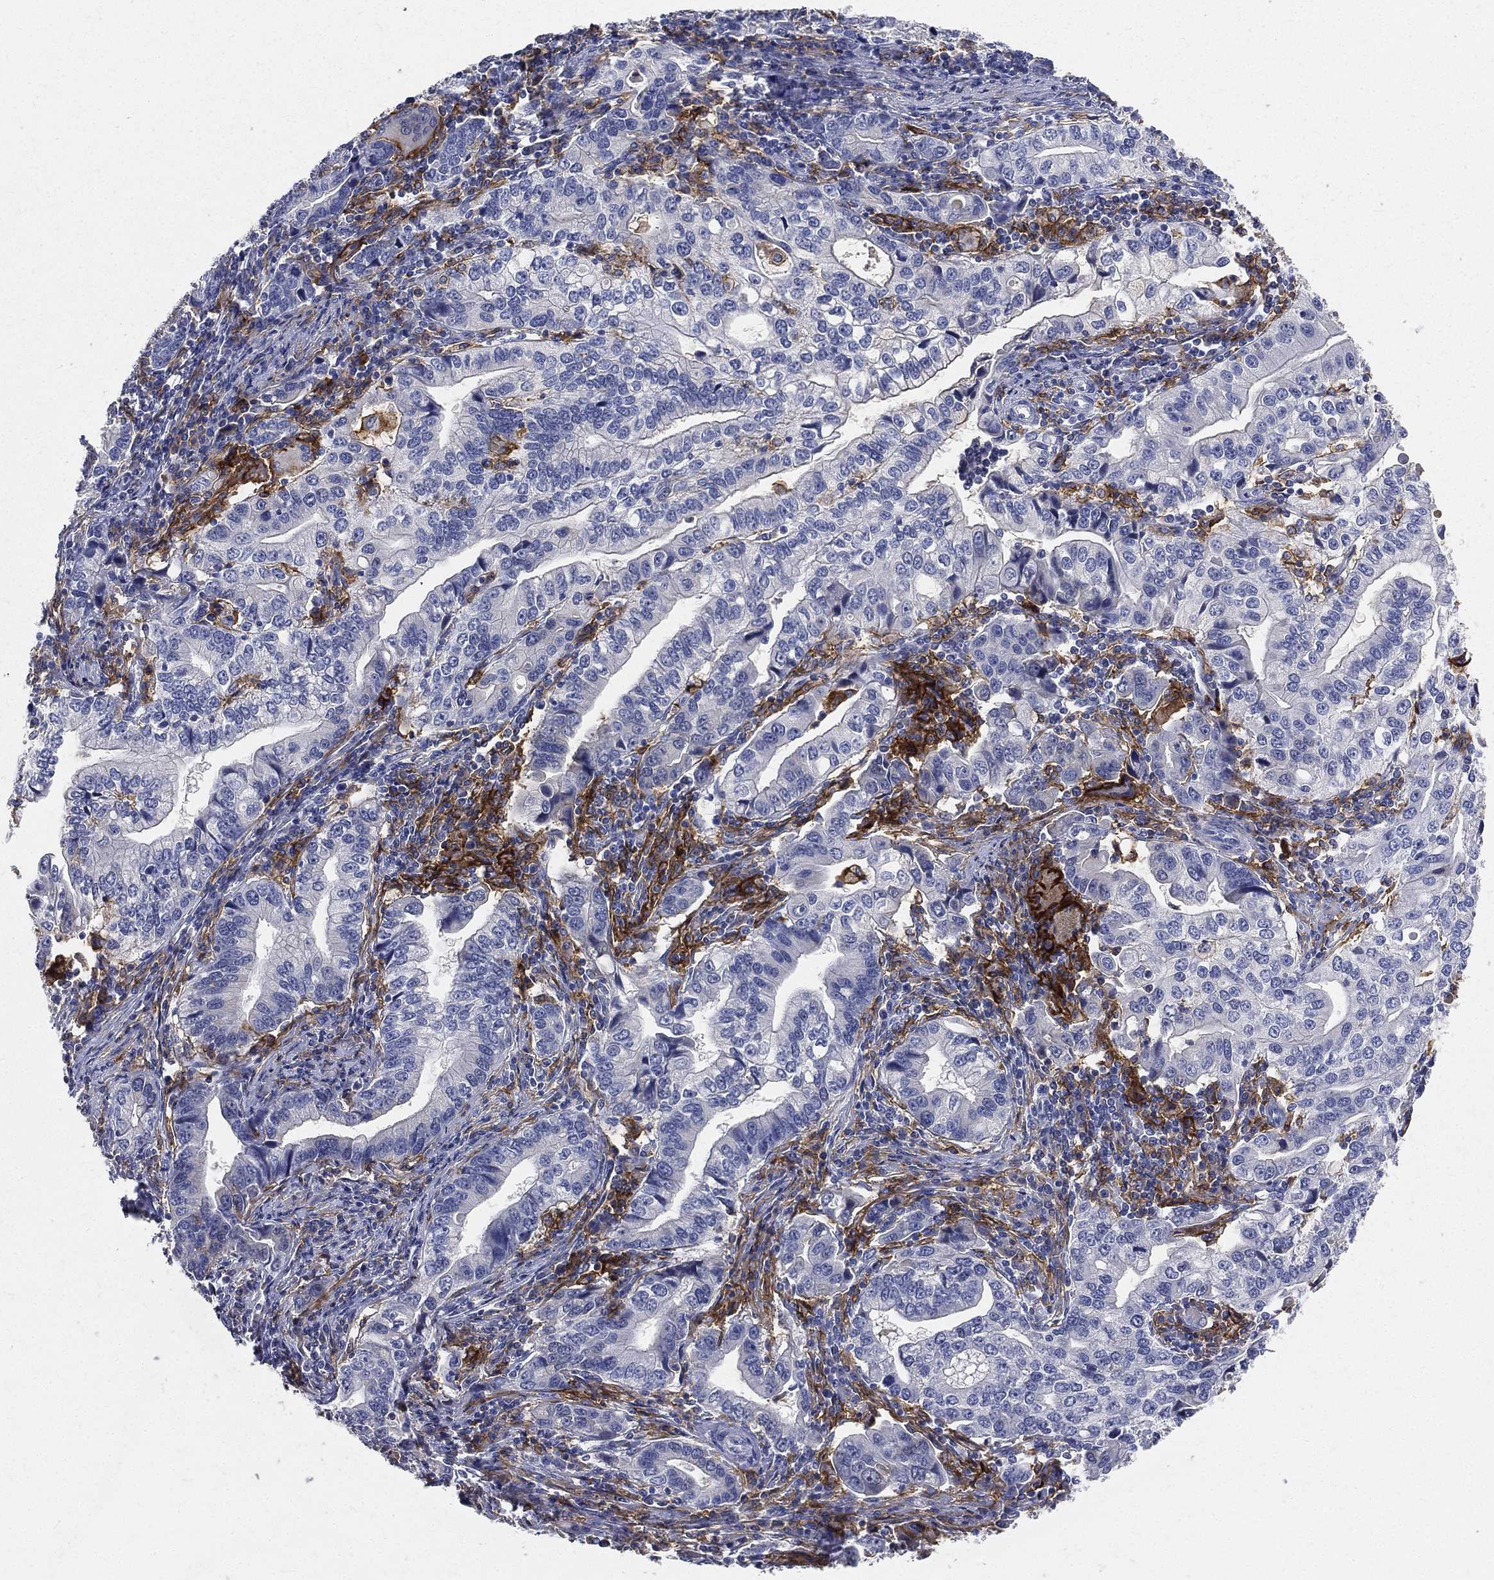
{"staining": {"intensity": "negative", "quantity": "none", "location": "none"}, "tissue": "stomach cancer", "cell_type": "Tumor cells", "image_type": "cancer", "snomed": [{"axis": "morphology", "description": "Adenocarcinoma, NOS"}, {"axis": "topography", "description": "Stomach, lower"}], "caption": "High magnification brightfield microscopy of stomach cancer (adenocarcinoma) stained with DAB (3,3'-diaminobenzidine) (brown) and counterstained with hematoxylin (blue): tumor cells show no significant staining.", "gene": "CD33", "patient": {"sex": "female", "age": 72}}